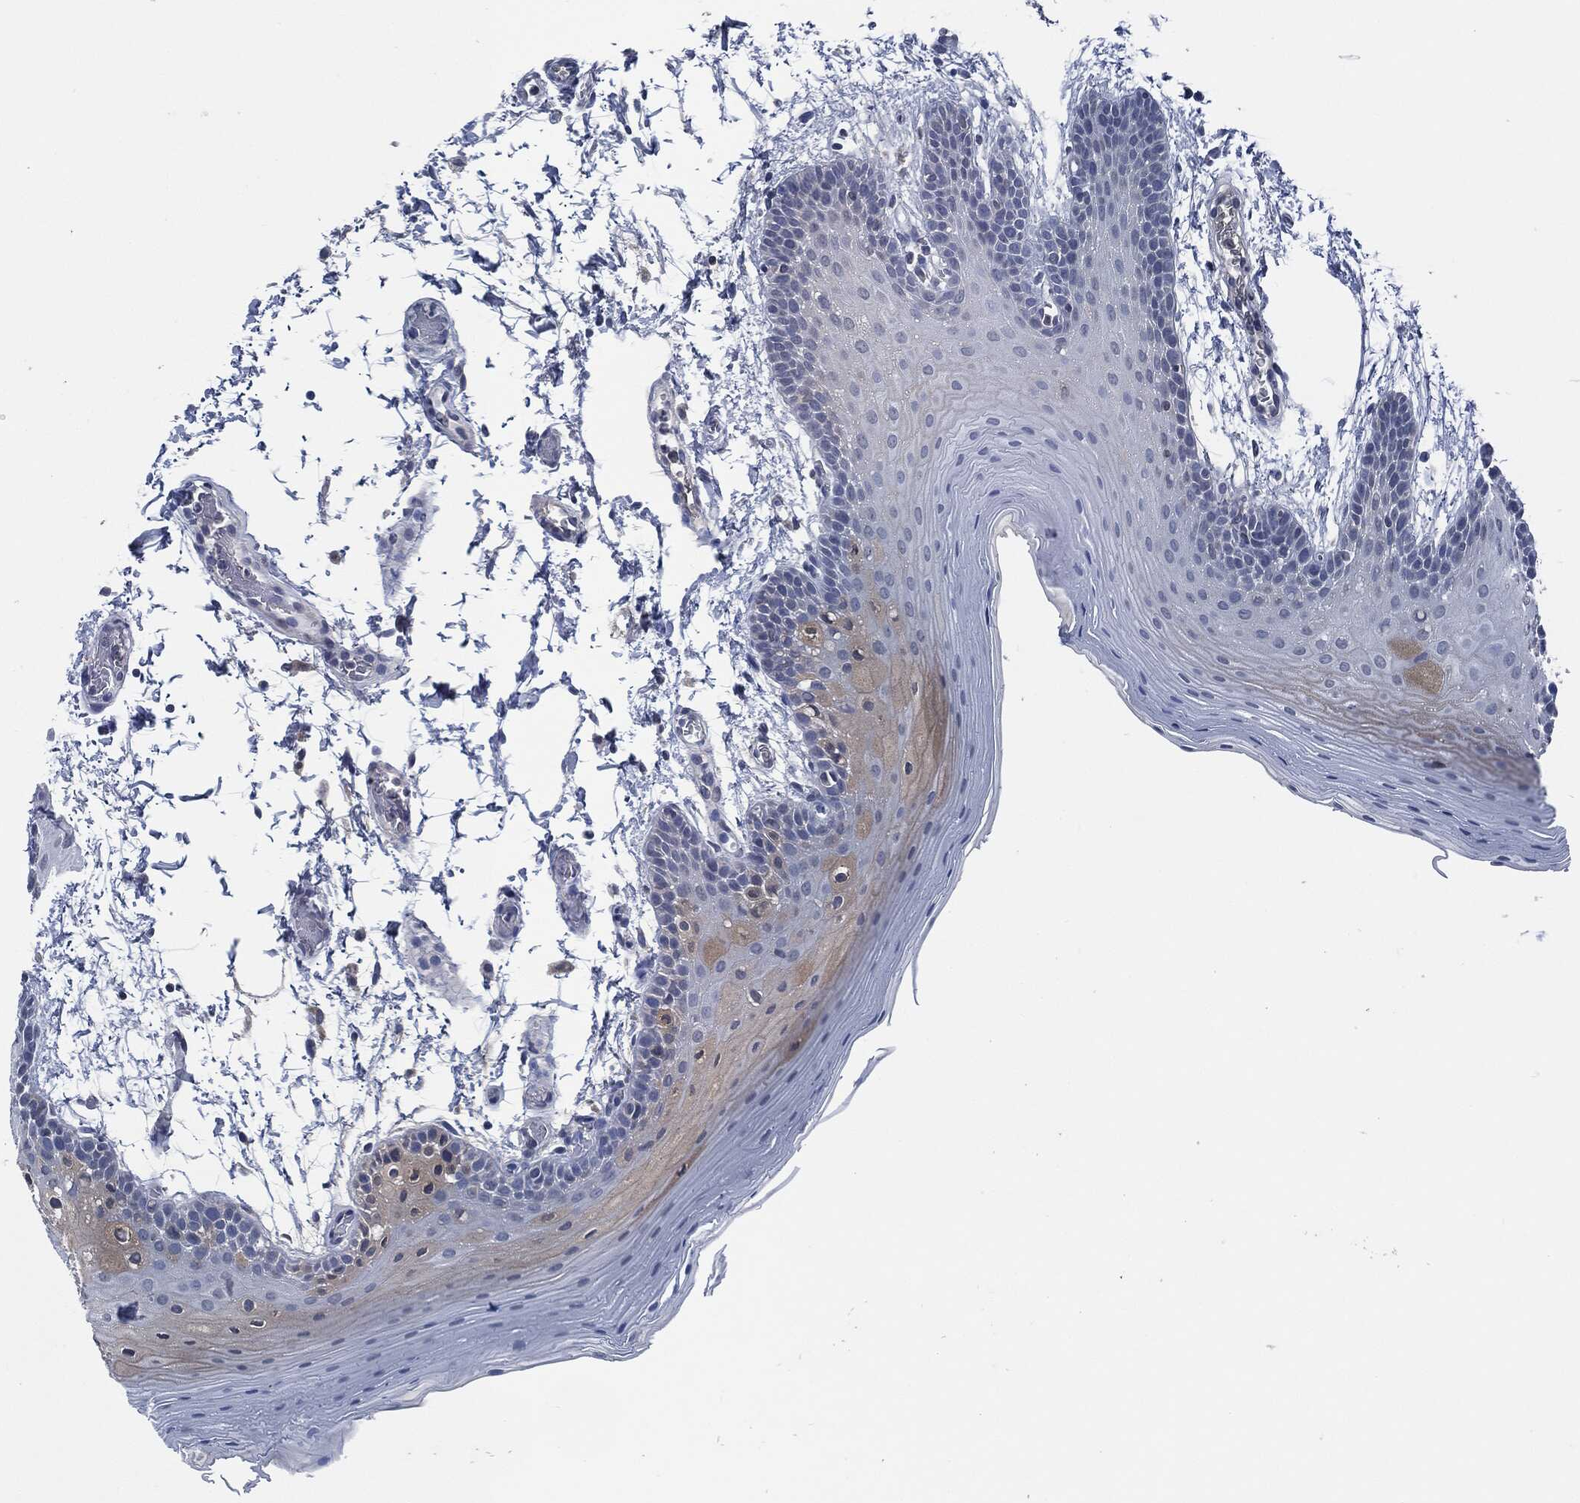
{"staining": {"intensity": "weak", "quantity": "<25%", "location": "cytoplasmic/membranous"}, "tissue": "oral mucosa", "cell_type": "Squamous epithelial cells", "image_type": "normal", "snomed": [{"axis": "morphology", "description": "Normal tissue, NOS"}, {"axis": "topography", "description": "Oral tissue"}], "caption": "Squamous epithelial cells show no significant expression in benign oral mucosa. (Brightfield microscopy of DAB IHC at high magnification).", "gene": "IL2RG", "patient": {"sex": "male", "age": 62}}